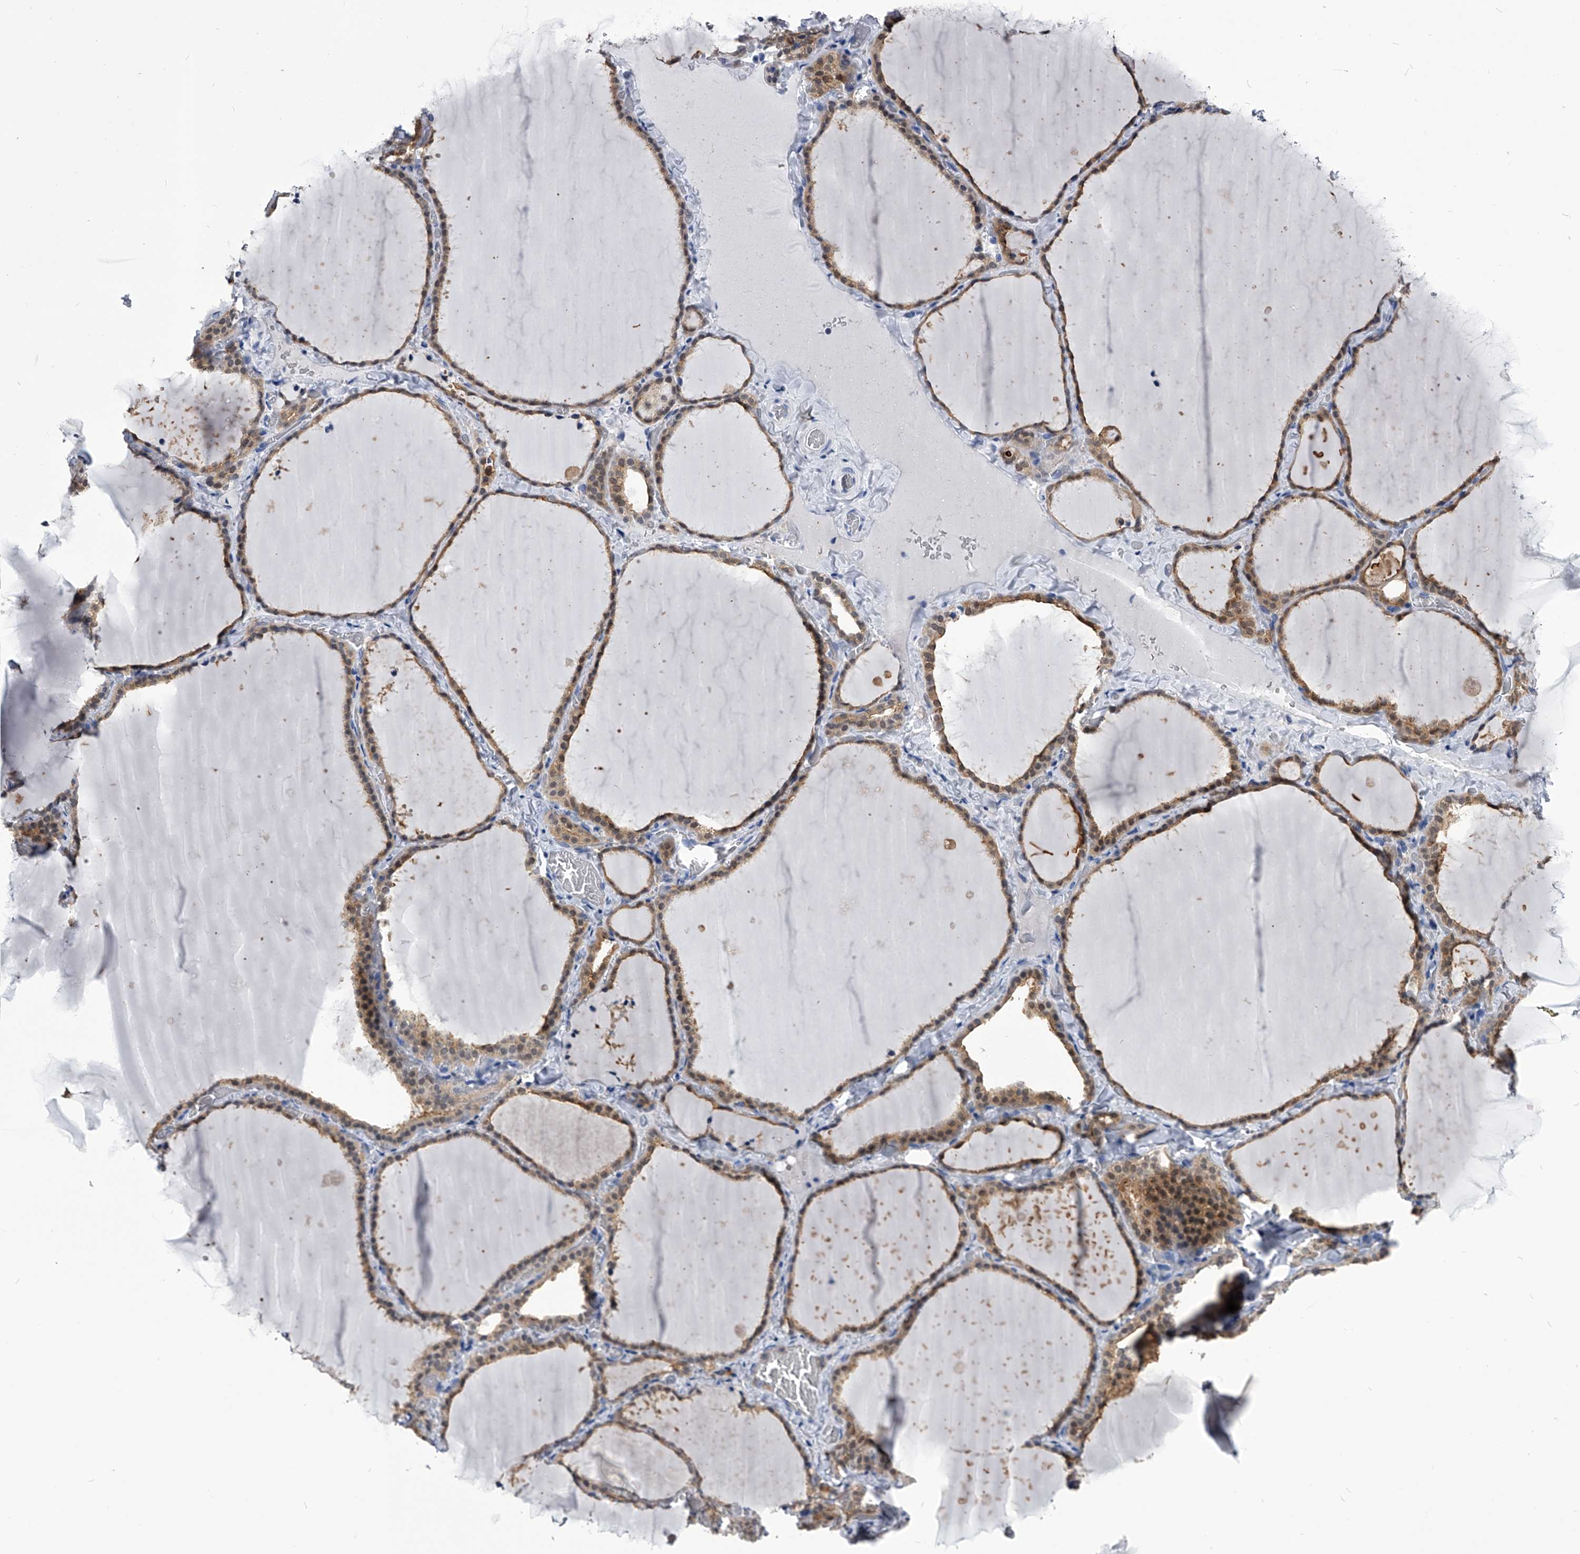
{"staining": {"intensity": "moderate", "quantity": ">75%", "location": "cytoplasmic/membranous"}, "tissue": "thyroid gland", "cell_type": "Glandular cells", "image_type": "normal", "snomed": [{"axis": "morphology", "description": "Normal tissue, NOS"}, {"axis": "topography", "description": "Thyroid gland"}], "caption": "IHC image of unremarkable thyroid gland stained for a protein (brown), which reveals medium levels of moderate cytoplasmic/membranous expression in approximately >75% of glandular cells.", "gene": "PDXK", "patient": {"sex": "female", "age": 22}}